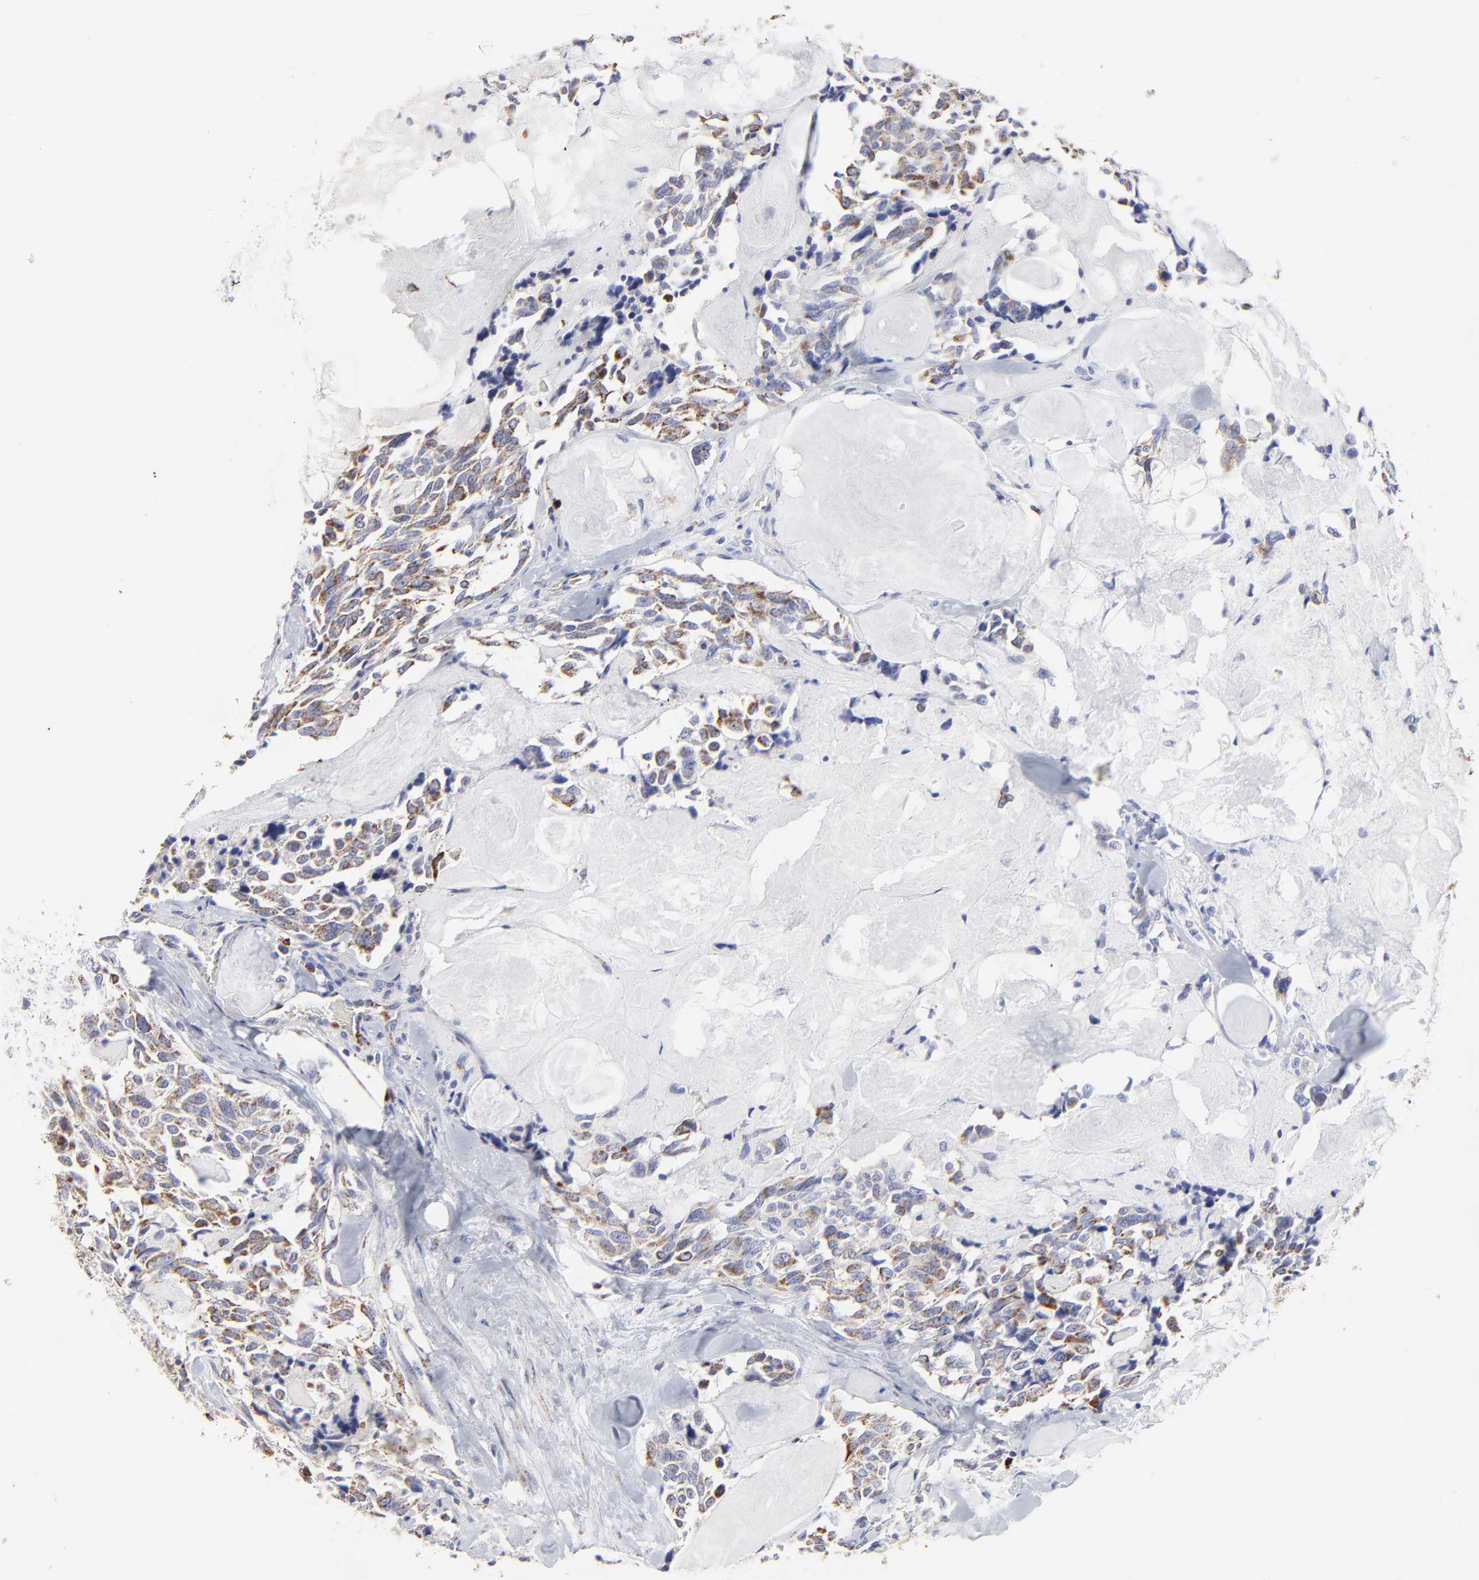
{"staining": {"intensity": "moderate", "quantity": ">75%", "location": "cytoplasmic/membranous"}, "tissue": "thyroid cancer", "cell_type": "Tumor cells", "image_type": "cancer", "snomed": [{"axis": "morphology", "description": "Carcinoma, NOS"}, {"axis": "morphology", "description": "Carcinoid, malignant, NOS"}, {"axis": "topography", "description": "Thyroid gland"}], "caption": "Protein expression by IHC reveals moderate cytoplasmic/membranous expression in approximately >75% of tumor cells in thyroid carcinoid (malignant).", "gene": "PINK1", "patient": {"sex": "male", "age": 33}}